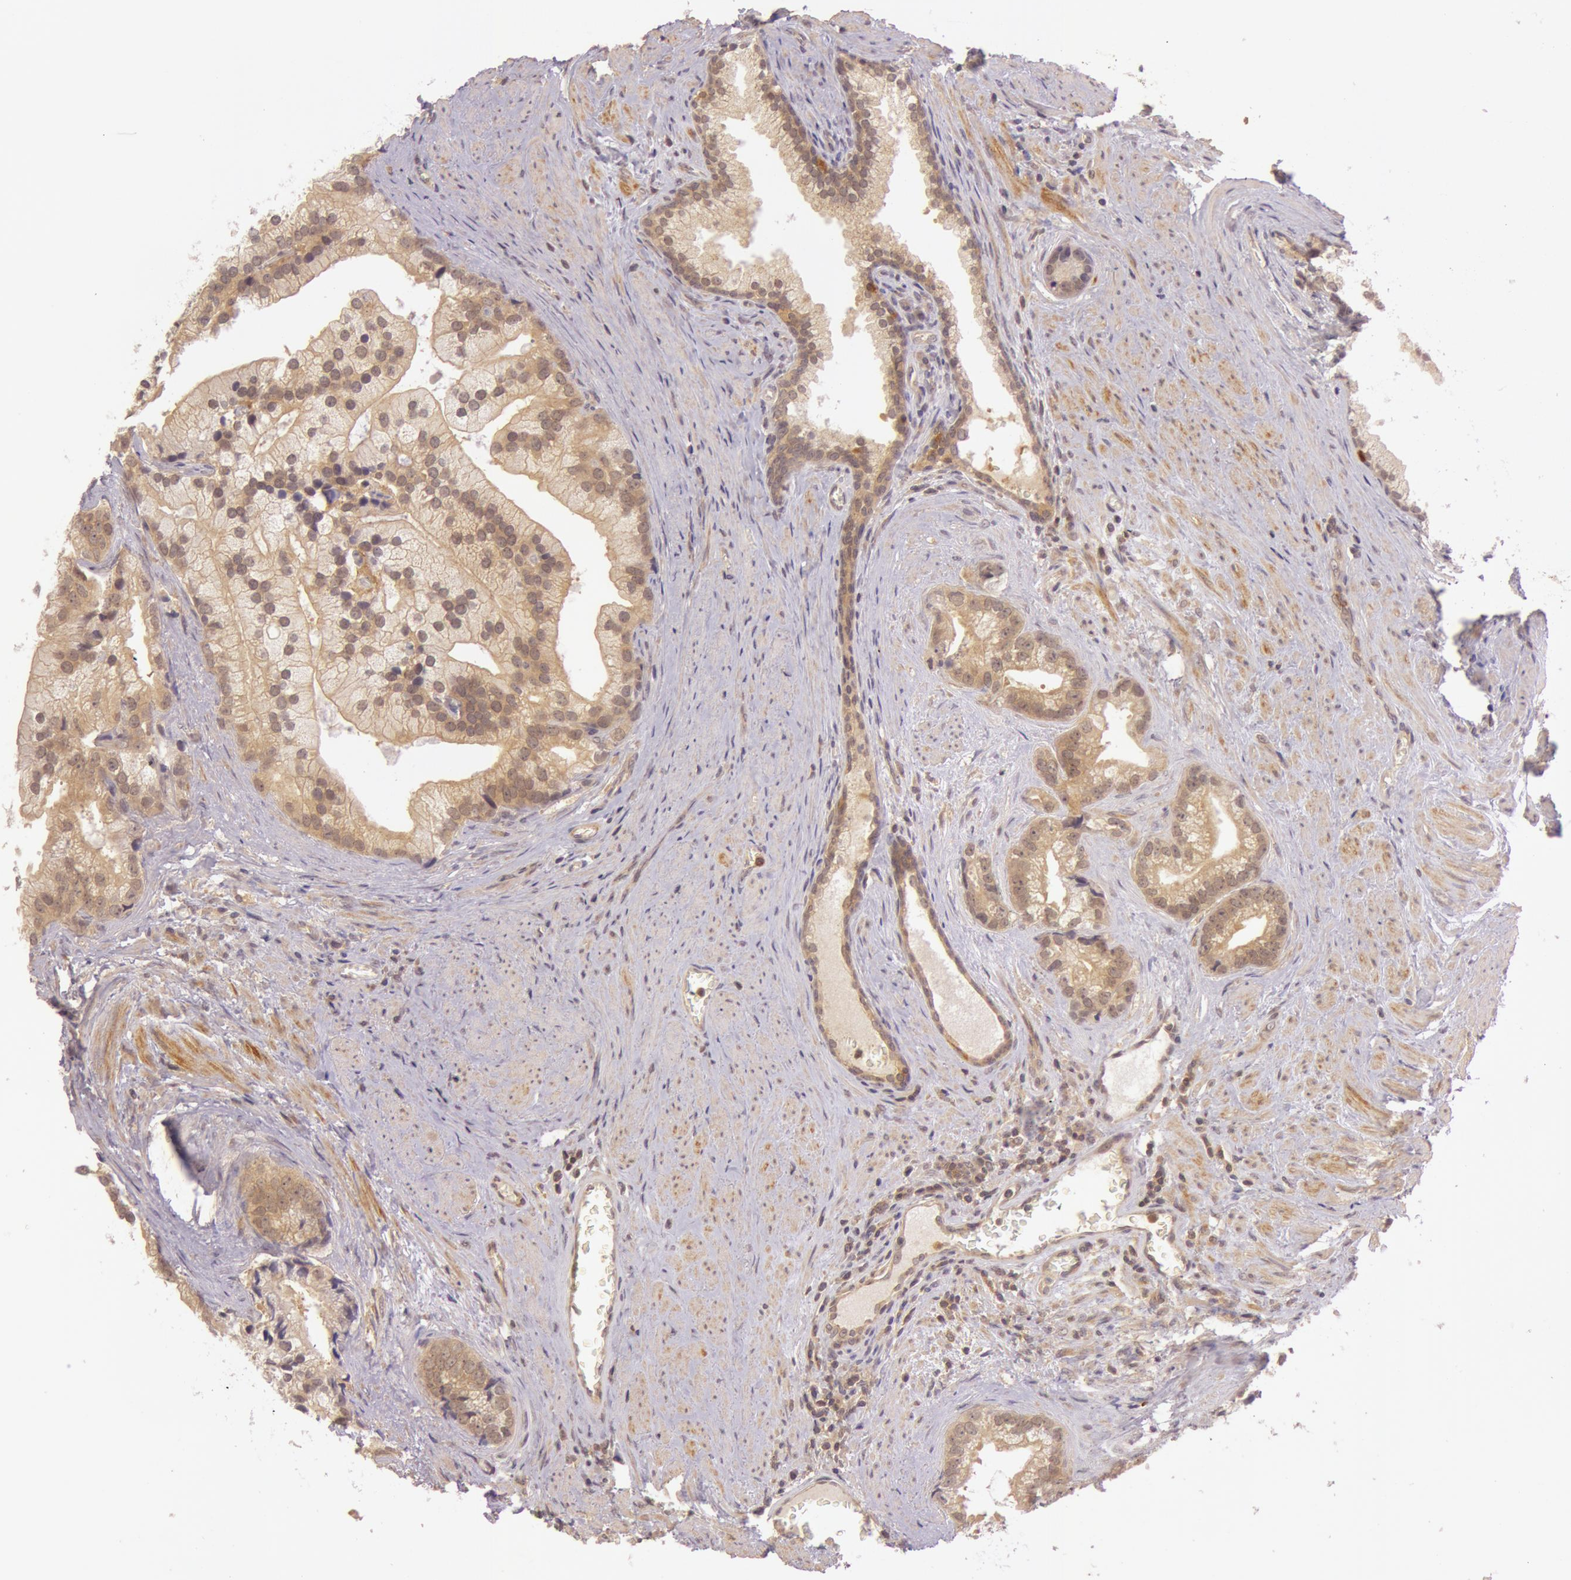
{"staining": {"intensity": "moderate", "quantity": ">75%", "location": "cytoplasmic/membranous"}, "tissue": "prostate cancer", "cell_type": "Tumor cells", "image_type": "cancer", "snomed": [{"axis": "morphology", "description": "Adenocarcinoma, Low grade"}, {"axis": "topography", "description": "Prostate"}], "caption": "Moderate cytoplasmic/membranous expression for a protein is seen in about >75% of tumor cells of prostate cancer using immunohistochemistry.", "gene": "ATG2B", "patient": {"sex": "male", "age": 71}}